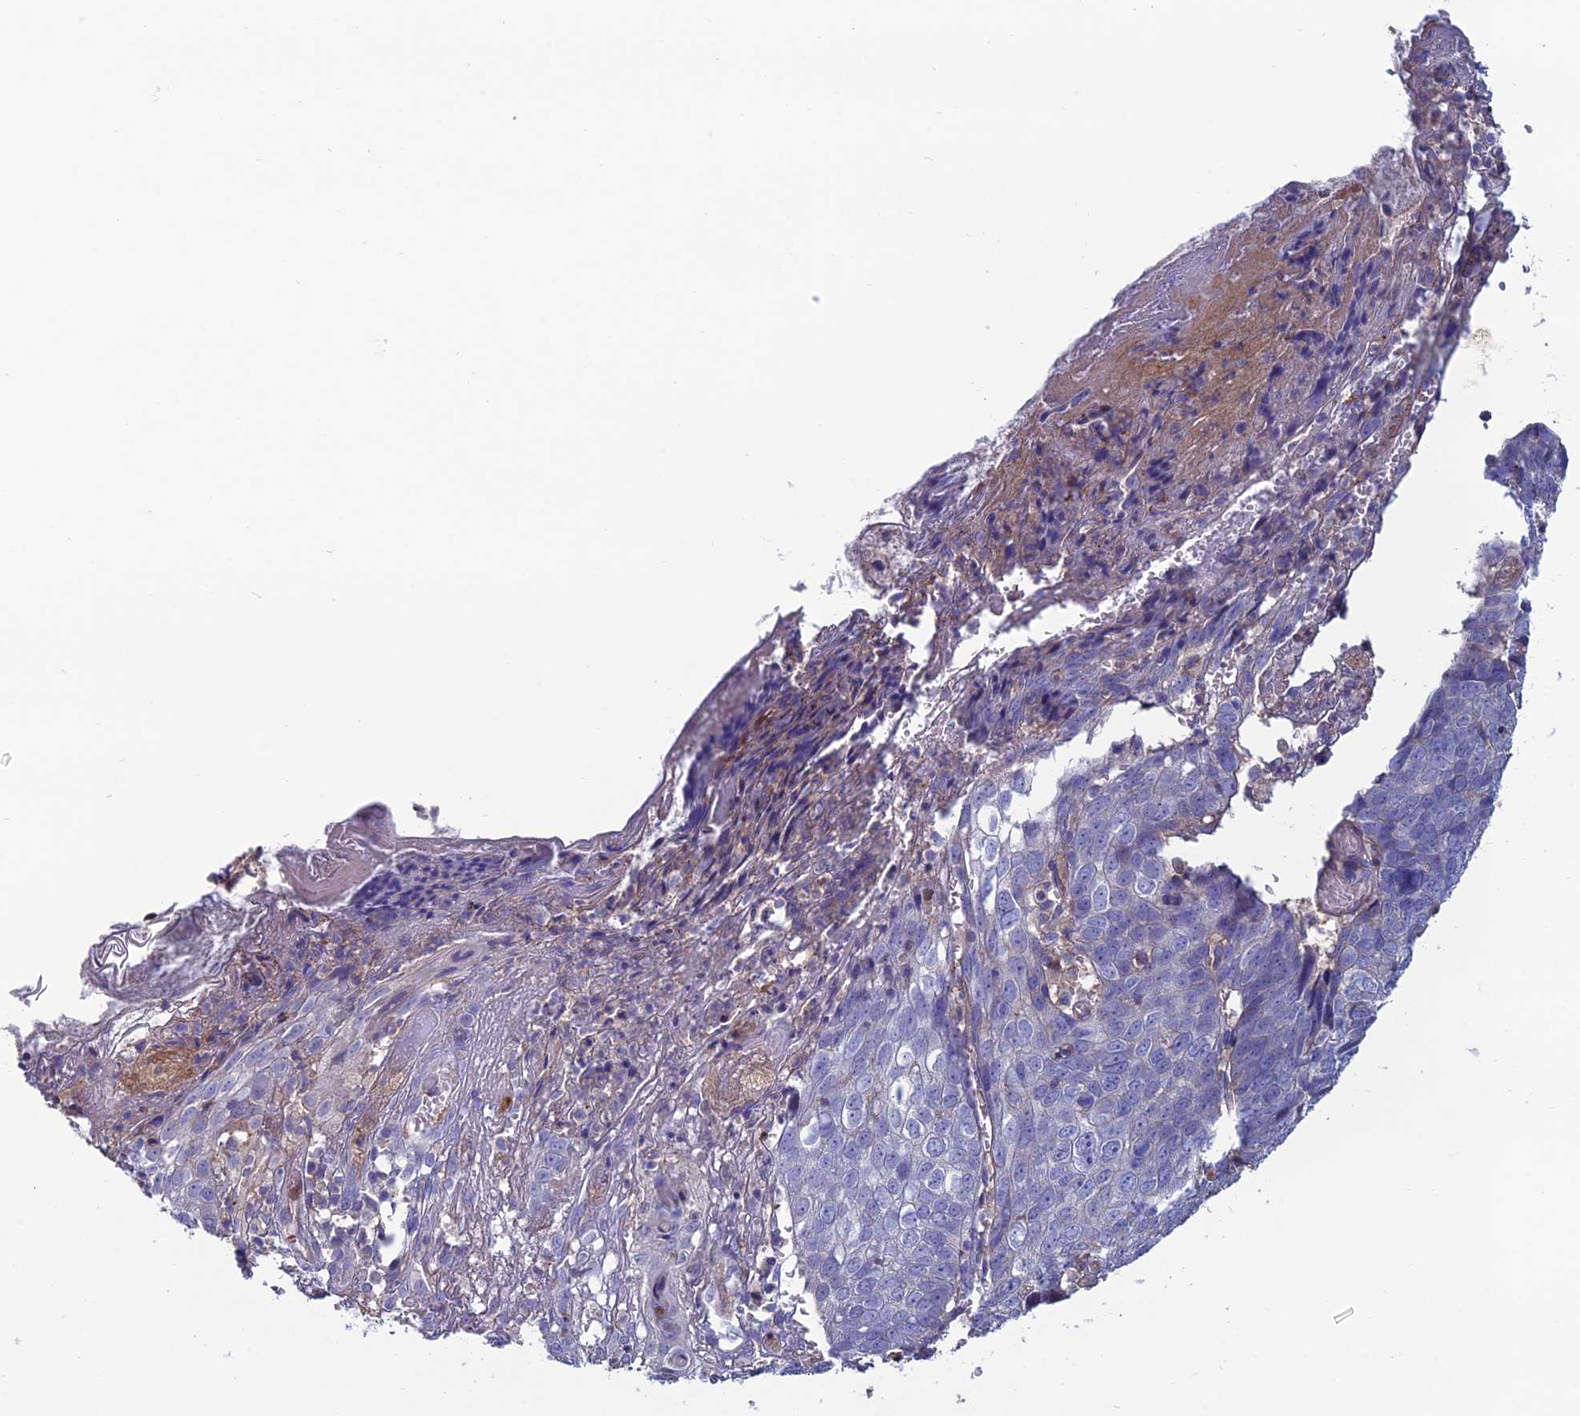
{"staining": {"intensity": "negative", "quantity": "none", "location": "none"}, "tissue": "skin cancer", "cell_type": "Tumor cells", "image_type": "cancer", "snomed": [{"axis": "morphology", "description": "Squamous cell carcinoma, NOS"}, {"axis": "topography", "description": "Skin"}], "caption": "A high-resolution photomicrograph shows immunohistochemistry staining of skin cancer (squamous cell carcinoma), which reveals no significant positivity in tumor cells.", "gene": "C15orf62", "patient": {"sex": "male", "age": 71}}